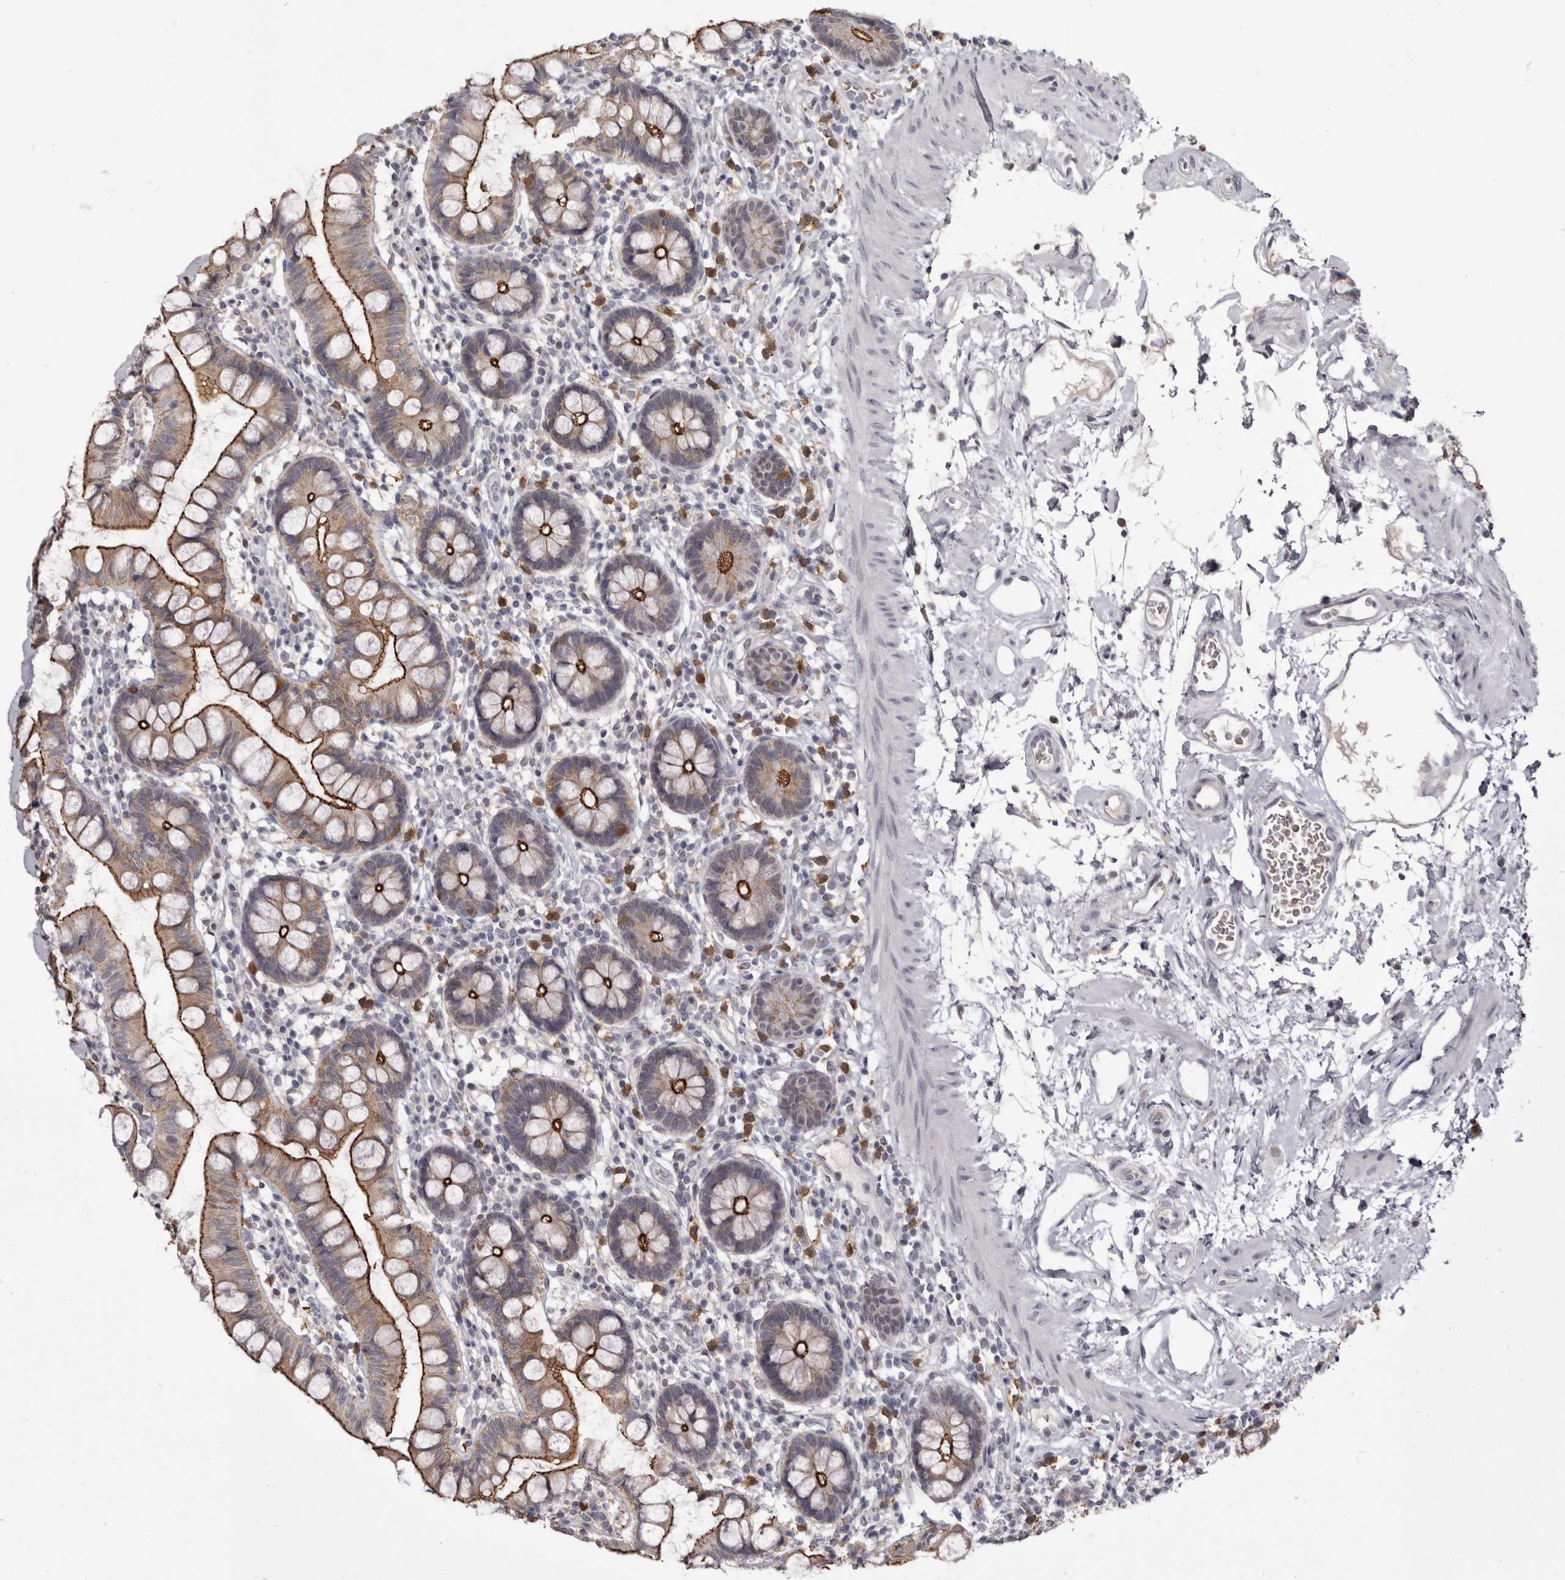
{"staining": {"intensity": "strong", "quantity": "25%-75%", "location": "cytoplasmic/membranous"}, "tissue": "small intestine", "cell_type": "Glandular cells", "image_type": "normal", "snomed": [{"axis": "morphology", "description": "Normal tissue, NOS"}, {"axis": "topography", "description": "Small intestine"}], "caption": "High-power microscopy captured an immunohistochemistry photomicrograph of normal small intestine, revealing strong cytoplasmic/membranous staining in approximately 25%-75% of glandular cells.", "gene": "CGN", "patient": {"sex": "female", "age": 84}}